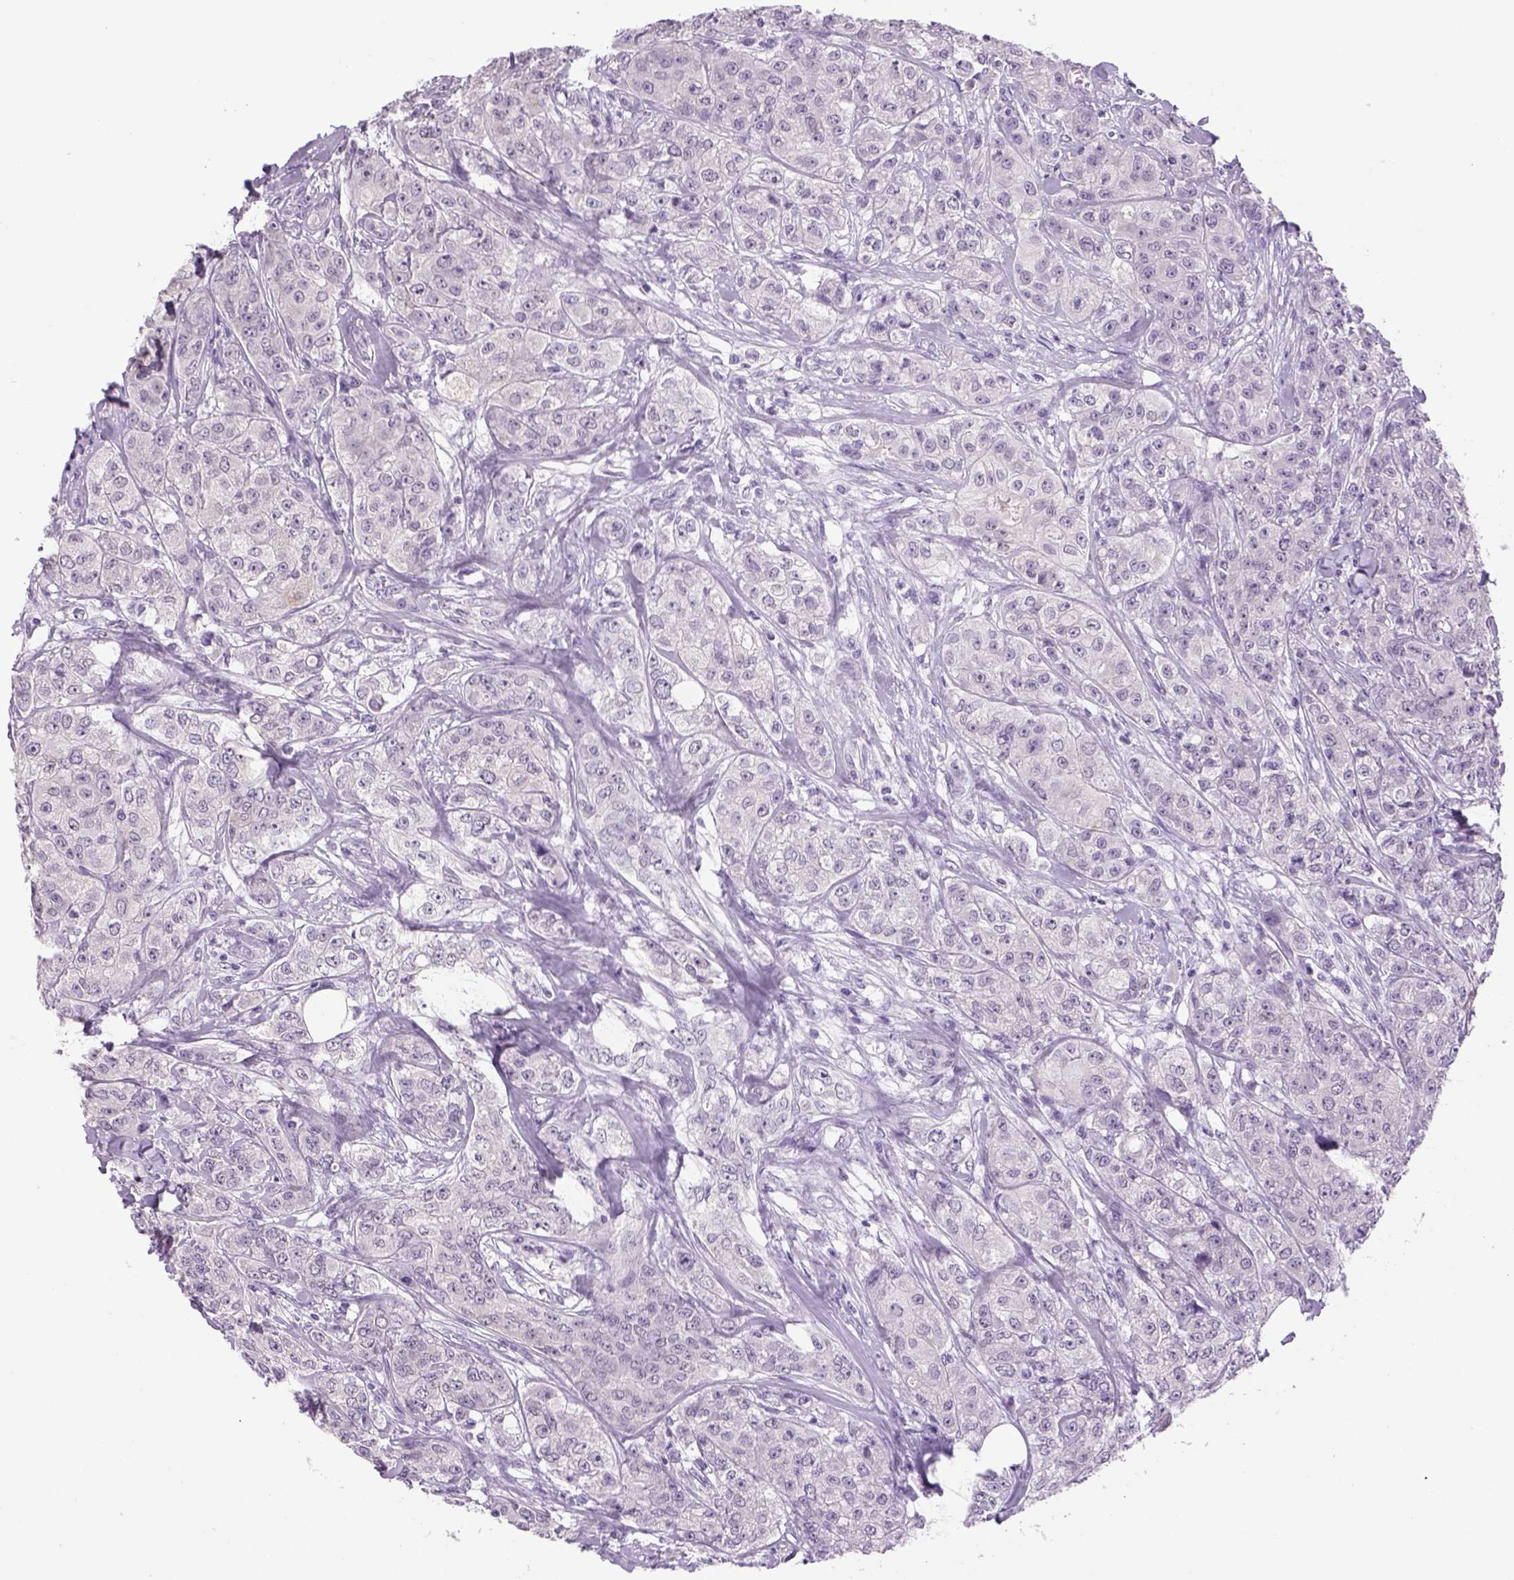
{"staining": {"intensity": "negative", "quantity": "none", "location": "none"}, "tissue": "breast cancer", "cell_type": "Tumor cells", "image_type": "cancer", "snomed": [{"axis": "morphology", "description": "Duct carcinoma"}, {"axis": "topography", "description": "Breast"}], "caption": "The photomicrograph displays no staining of tumor cells in breast cancer. The staining is performed using DAB brown chromogen with nuclei counter-stained in using hematoxylin.", "gene": "DBH", "patient": {"sex": "female", "age": 43}}